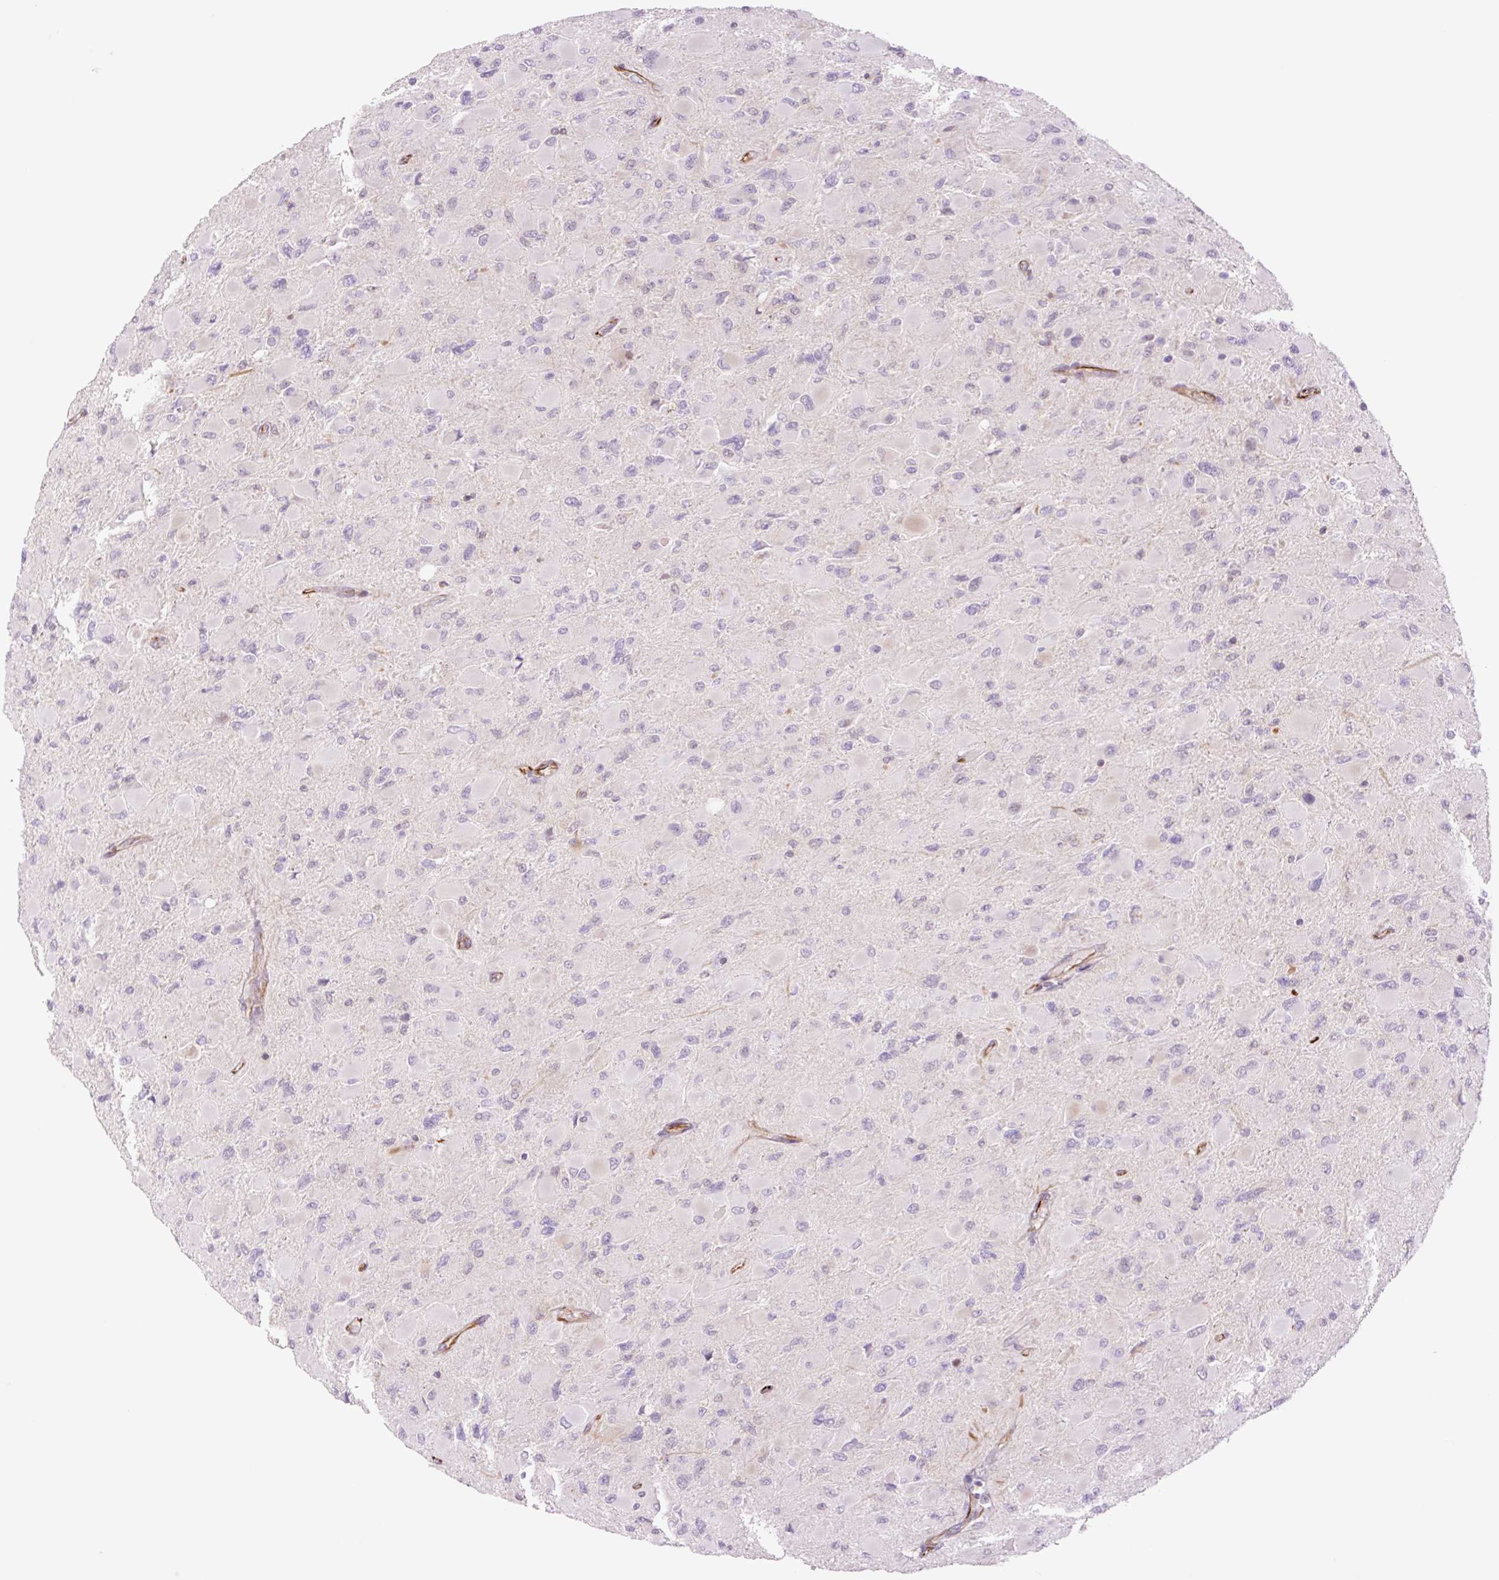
{"staining": {"intensity": "negative", "quantity": "none", "location": "none"}, "tissue": "glioma", "cell_type": "Tumor cells", "image_type": "cancer", "snomed": [{"axis": "morphology", "description": "Glioma, malignant, High grade"}, {"axis": "topography", "description": "Cerebral cortex"}], "caption": "High power microscopy histopathology image of an IHC histopathology image of high-grade glioma (malignant), revealing no significant staining in tumor cells. Brightfield microscopy of IHC stained with DAB (3,3'-diaminobenzidine) (brown) and hematoxylin (blue), captured at high magnification.", "gene": "ZFYVE21", "patient": {"sex": "female", "age": 36}}